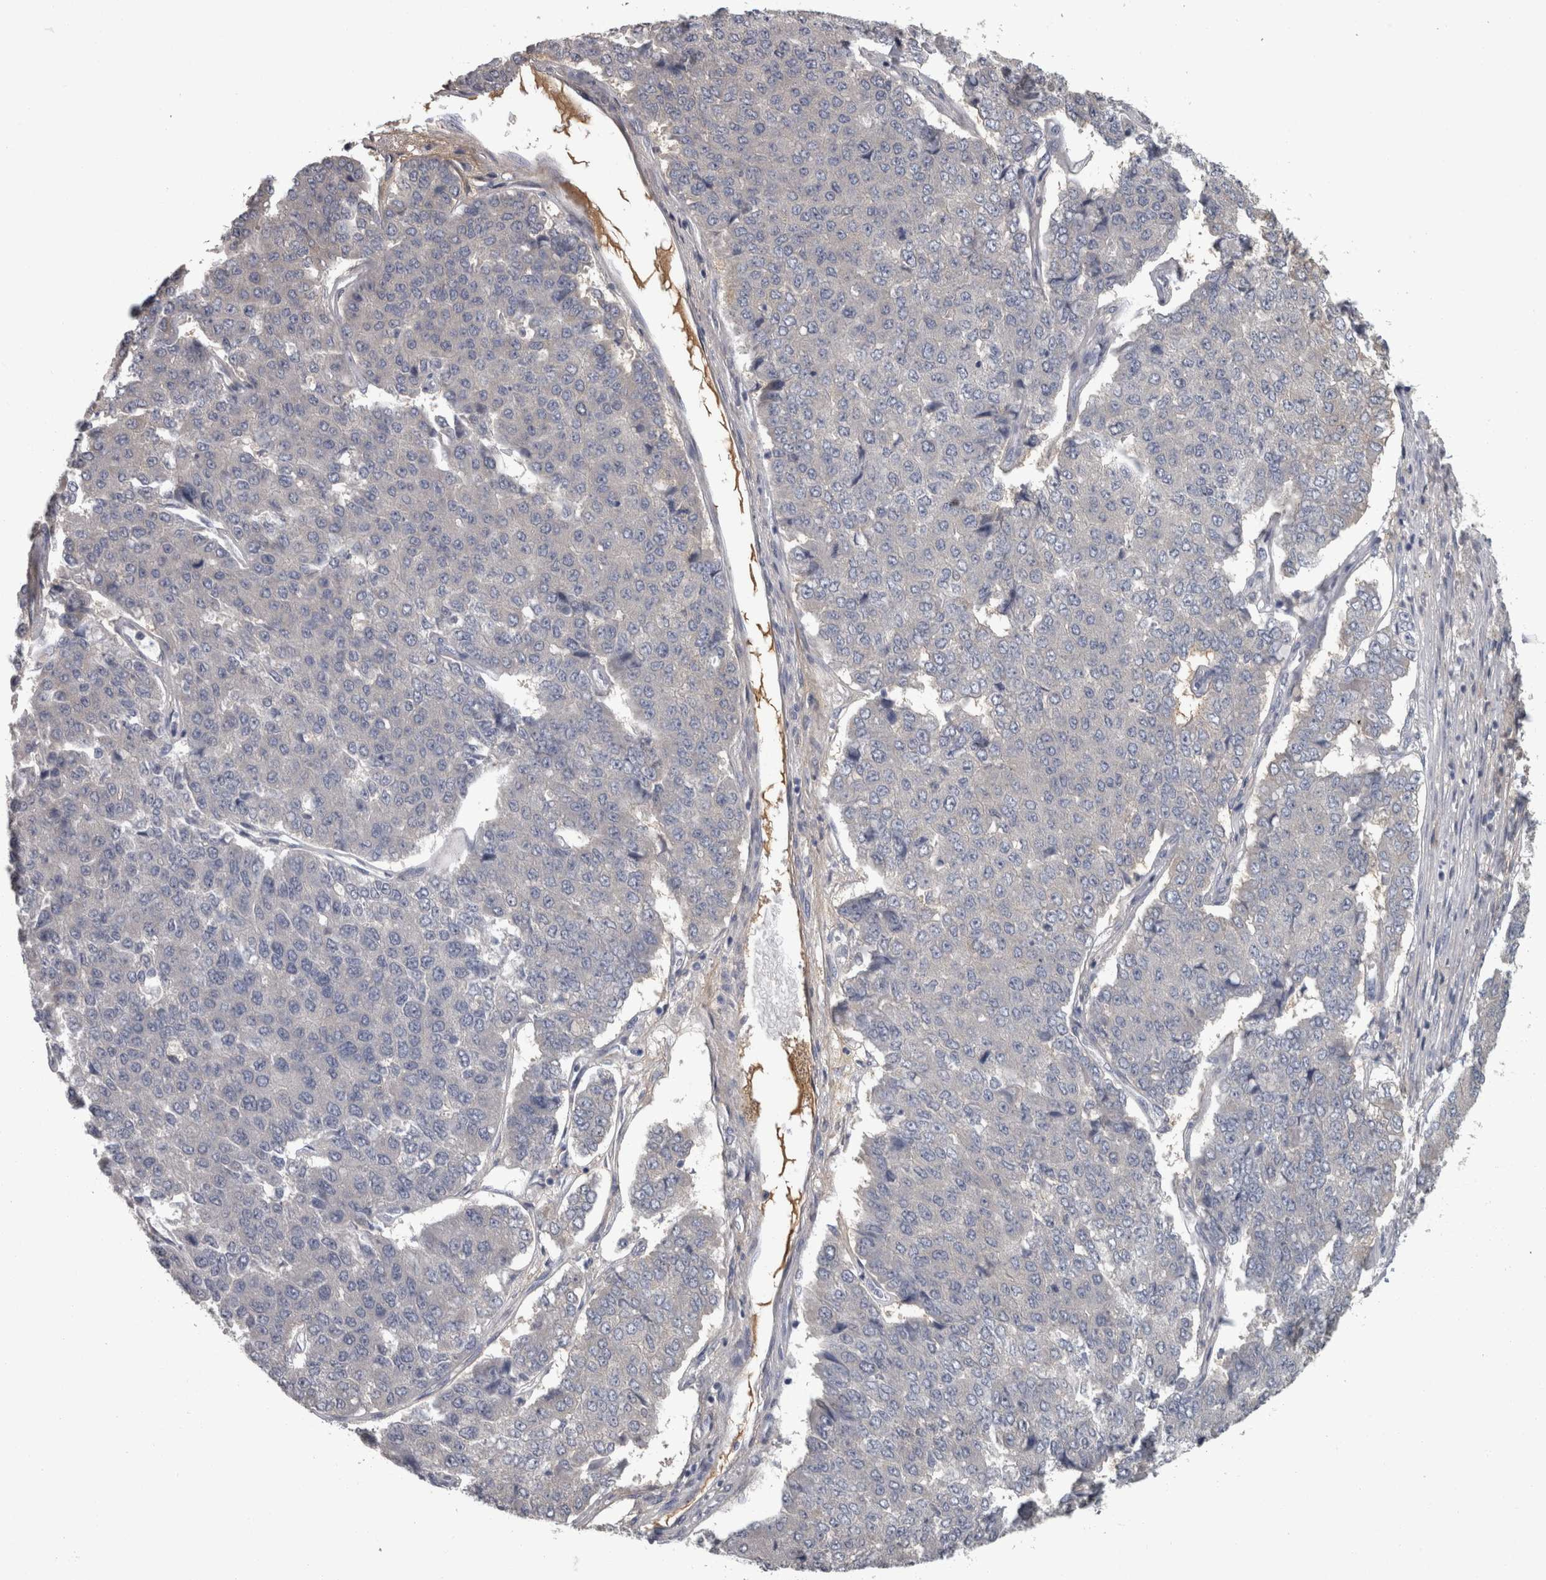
{"staining": {"intensity": "negative", "quantity": "none", "location": "none"}, "tissue": "pancreatic cancer", "cell_type": "Tumor cells", "image_type": "cancer", "snomed": [{"axis": "morphology", "description": "Adenocarcinoma, NOS"}, {"axis": "topography", "description": "Pancreas"}], "caption": "Protein analysis of pancreatic adenocarcinoma exhibits no significant expression in tumor cells.", "gene": "EFEMP2", "patient": {"sex": "male", "age": 50}}